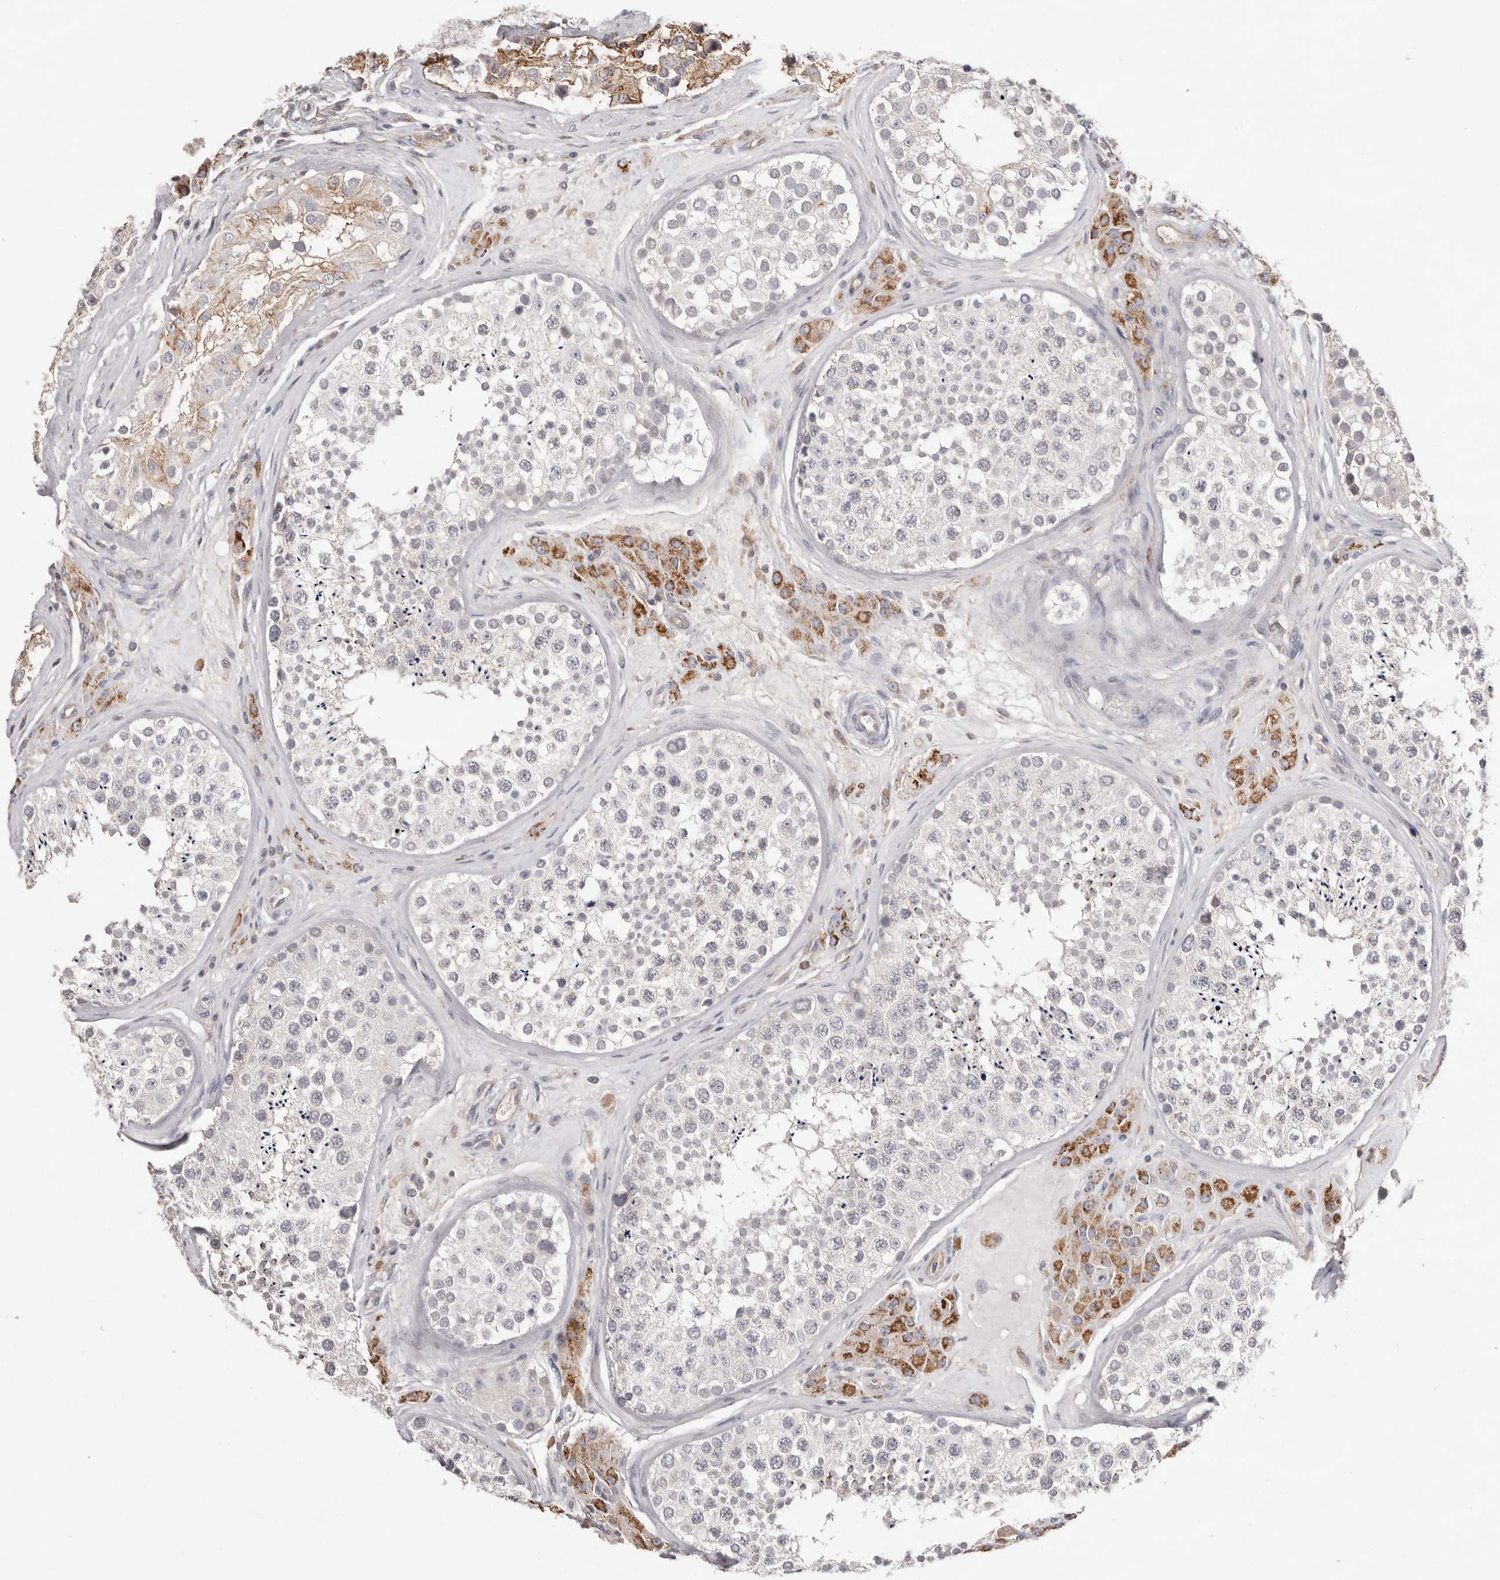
{"staining": {"intensity": "negative", "quantity": "none", "location": "none"}, "tissue": "testis", "cell_type": "Cells in seminiferous ducts", "image_type": "normal", "snomed": [{"axis": "morphology", "description": "Normal tissue, NOS"}, {"axis": "topography", "description": "Testis"}], "caption": "Immunohistochemical staining of normal human testis shows no significant staining in cells in seminiferous ducts. Brightfield microscopy of immunohistochemistry (IHC) stained with DAB (brown) and hematoxylin (blue), captured at high magnification.", "gene": "MMACHC", "patient": {"sex": "male", "age": 46}}